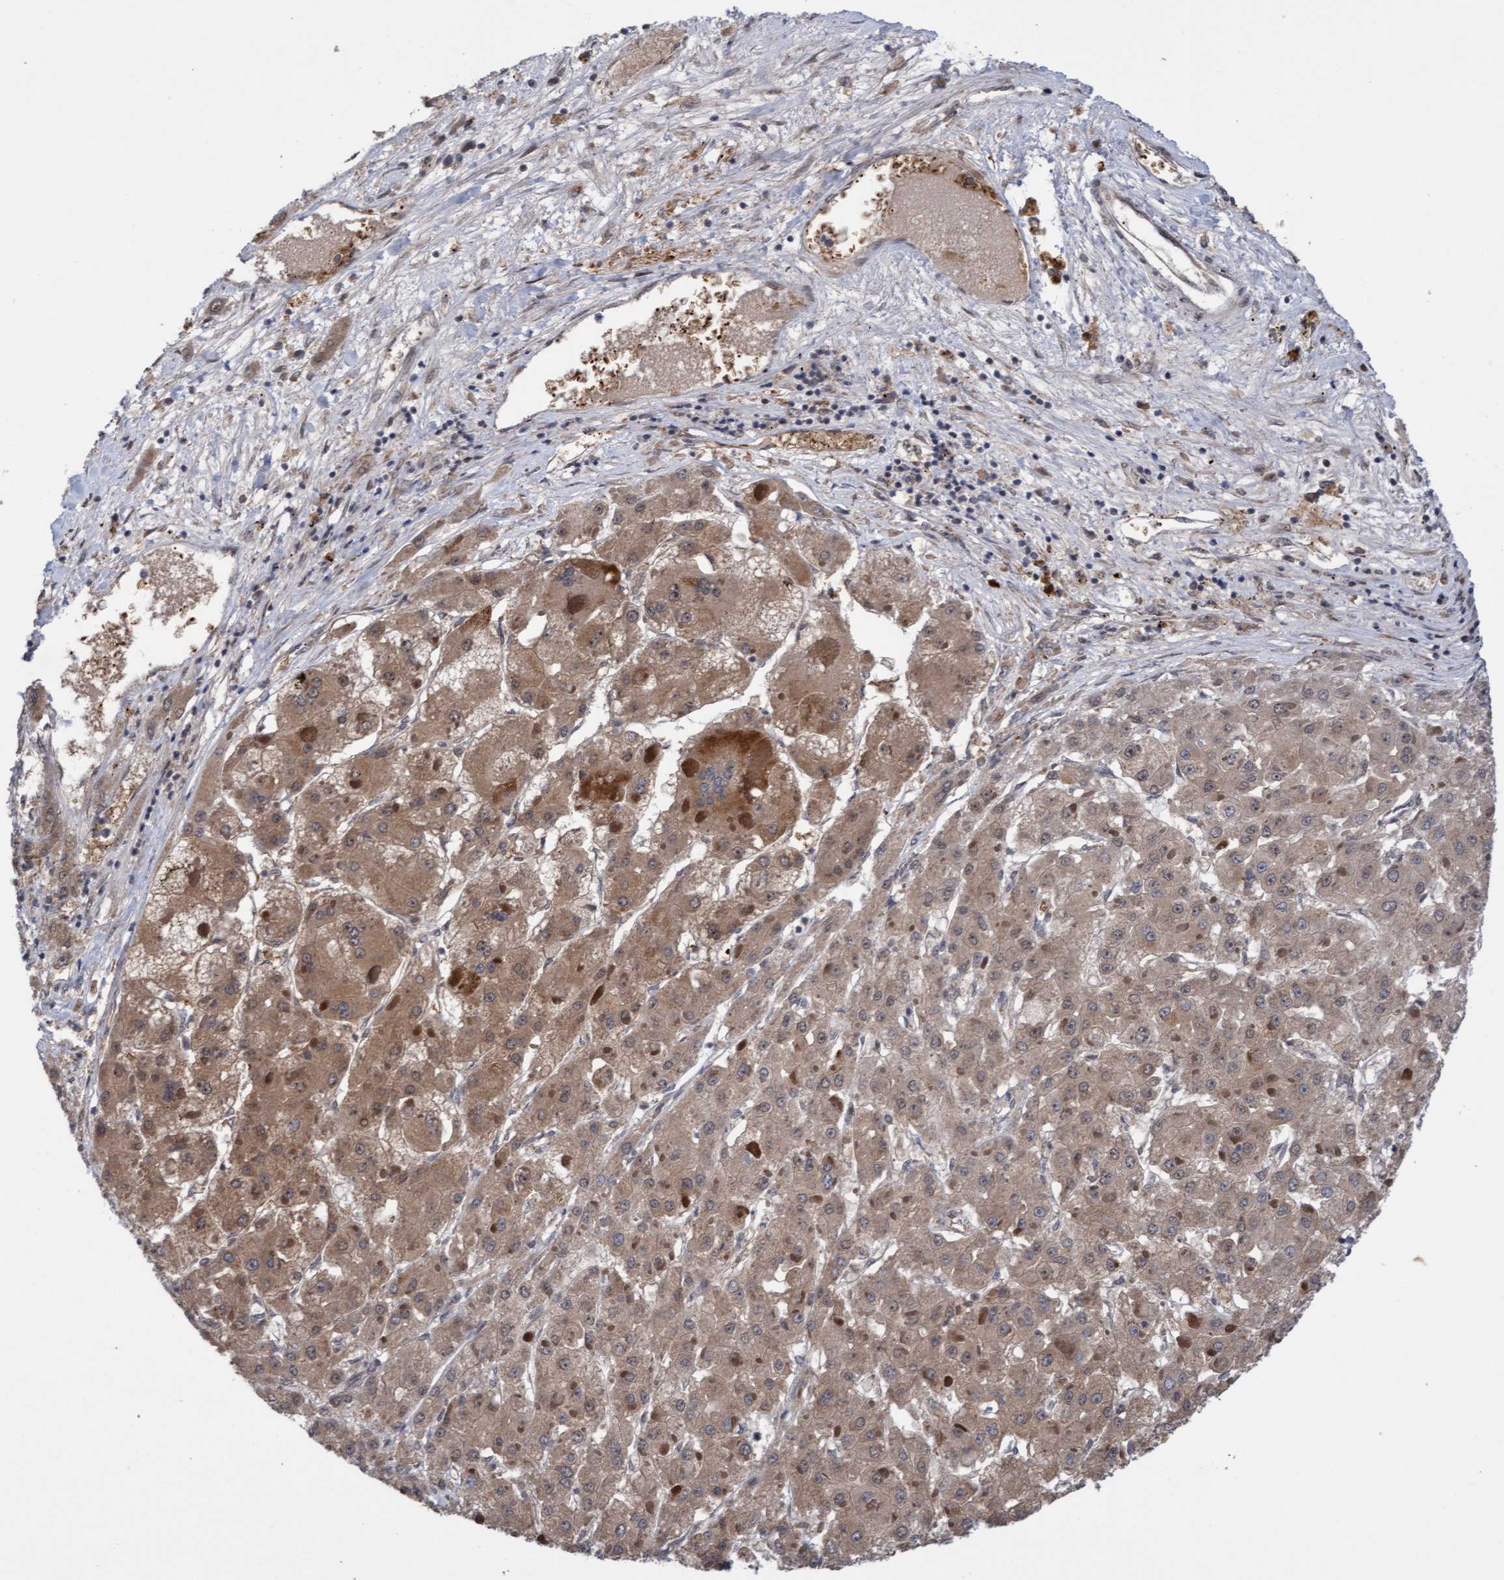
{"staining": {"intensity": "moderate", "quantity": ">75%", "location": "cytoplasmic/membranous"}, "tissue": "liver cancer", "cell_type": "Tumor cells", "image_type": "cancer", "snomed": [{"axis": "morphology", "description": "Carcinoma, Hepatocellular, NOS"}, {"axis": "topography", "description": "Liver"}], "caption": "Immunohistochemistry histopathology image of neoplastic tissue: human liver hepatocellular carcinoma stained using immunohistochemistry exhibits medium levels of moderate protein expression localized specifically in the cytoplasmic/membranous of tumor cells, appearing as a cytoplasmic/membranous brown color.", "gene": "TANC2", "patient": {"sex": "female", "age": 73}}